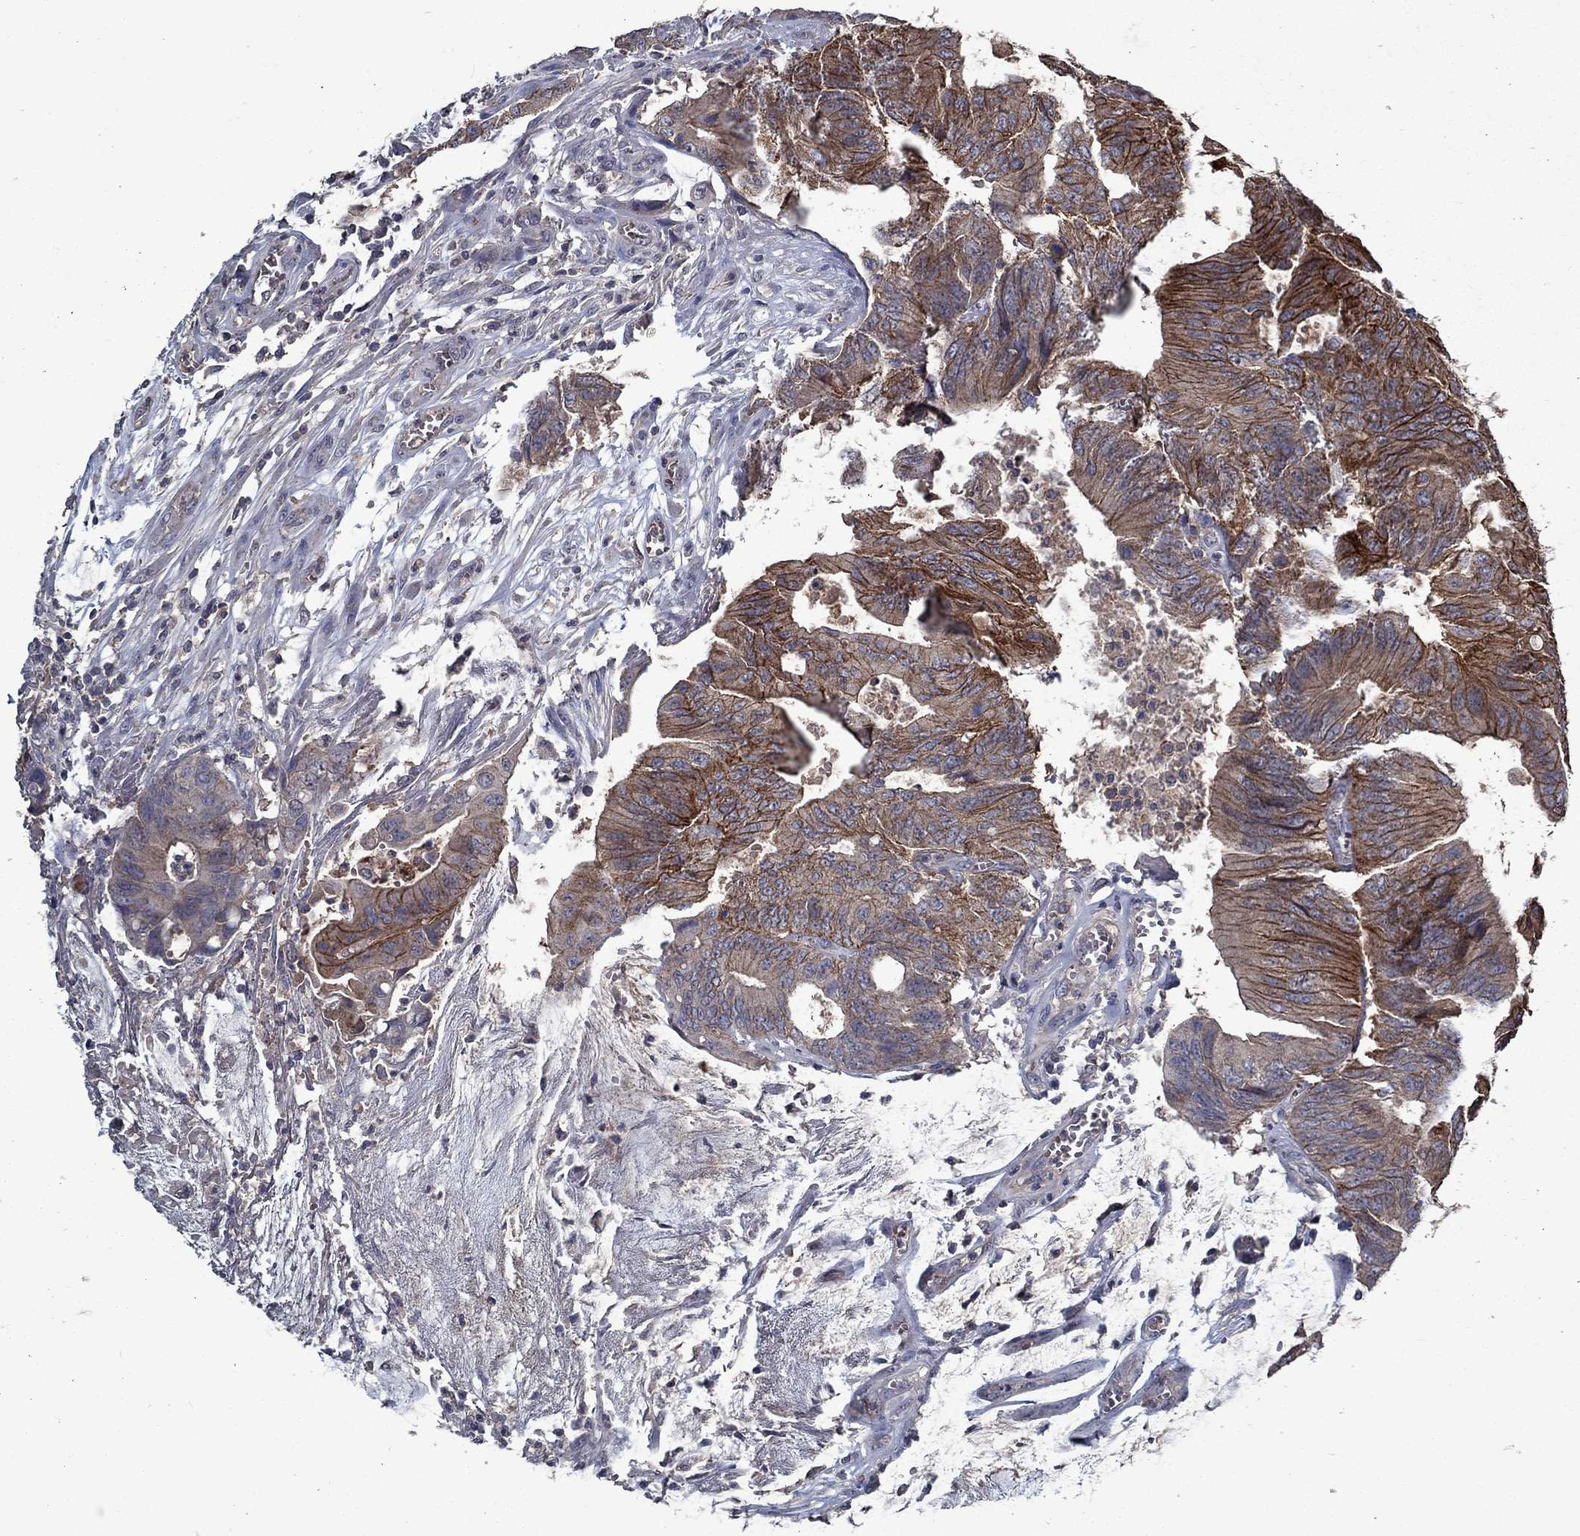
{"staining": {"intensity": "strong", "quantity": "25%-75%", "location": "cytoplasmic/membranous"}, "tissue": "colorectal cancer", "cell_type": "Tumor cells", "image_type": "cancer", "snomed": [{"axis": "morphology", "description": "Normal tissue, NOS"}, {"axis": "morphology", "description": "Adenocarcinoma, NOS"}, {"axis": "topography", "description": "Colon"}], "caption": "About 25%-75% of tumor cells in human colorectal cancer exhibit strong cytoplasmic/membranous protein staining as visualized by brown immunohistochemical staining.", "gene": "SLC44A1", "patient": {"sex": "male", "age": 65}}